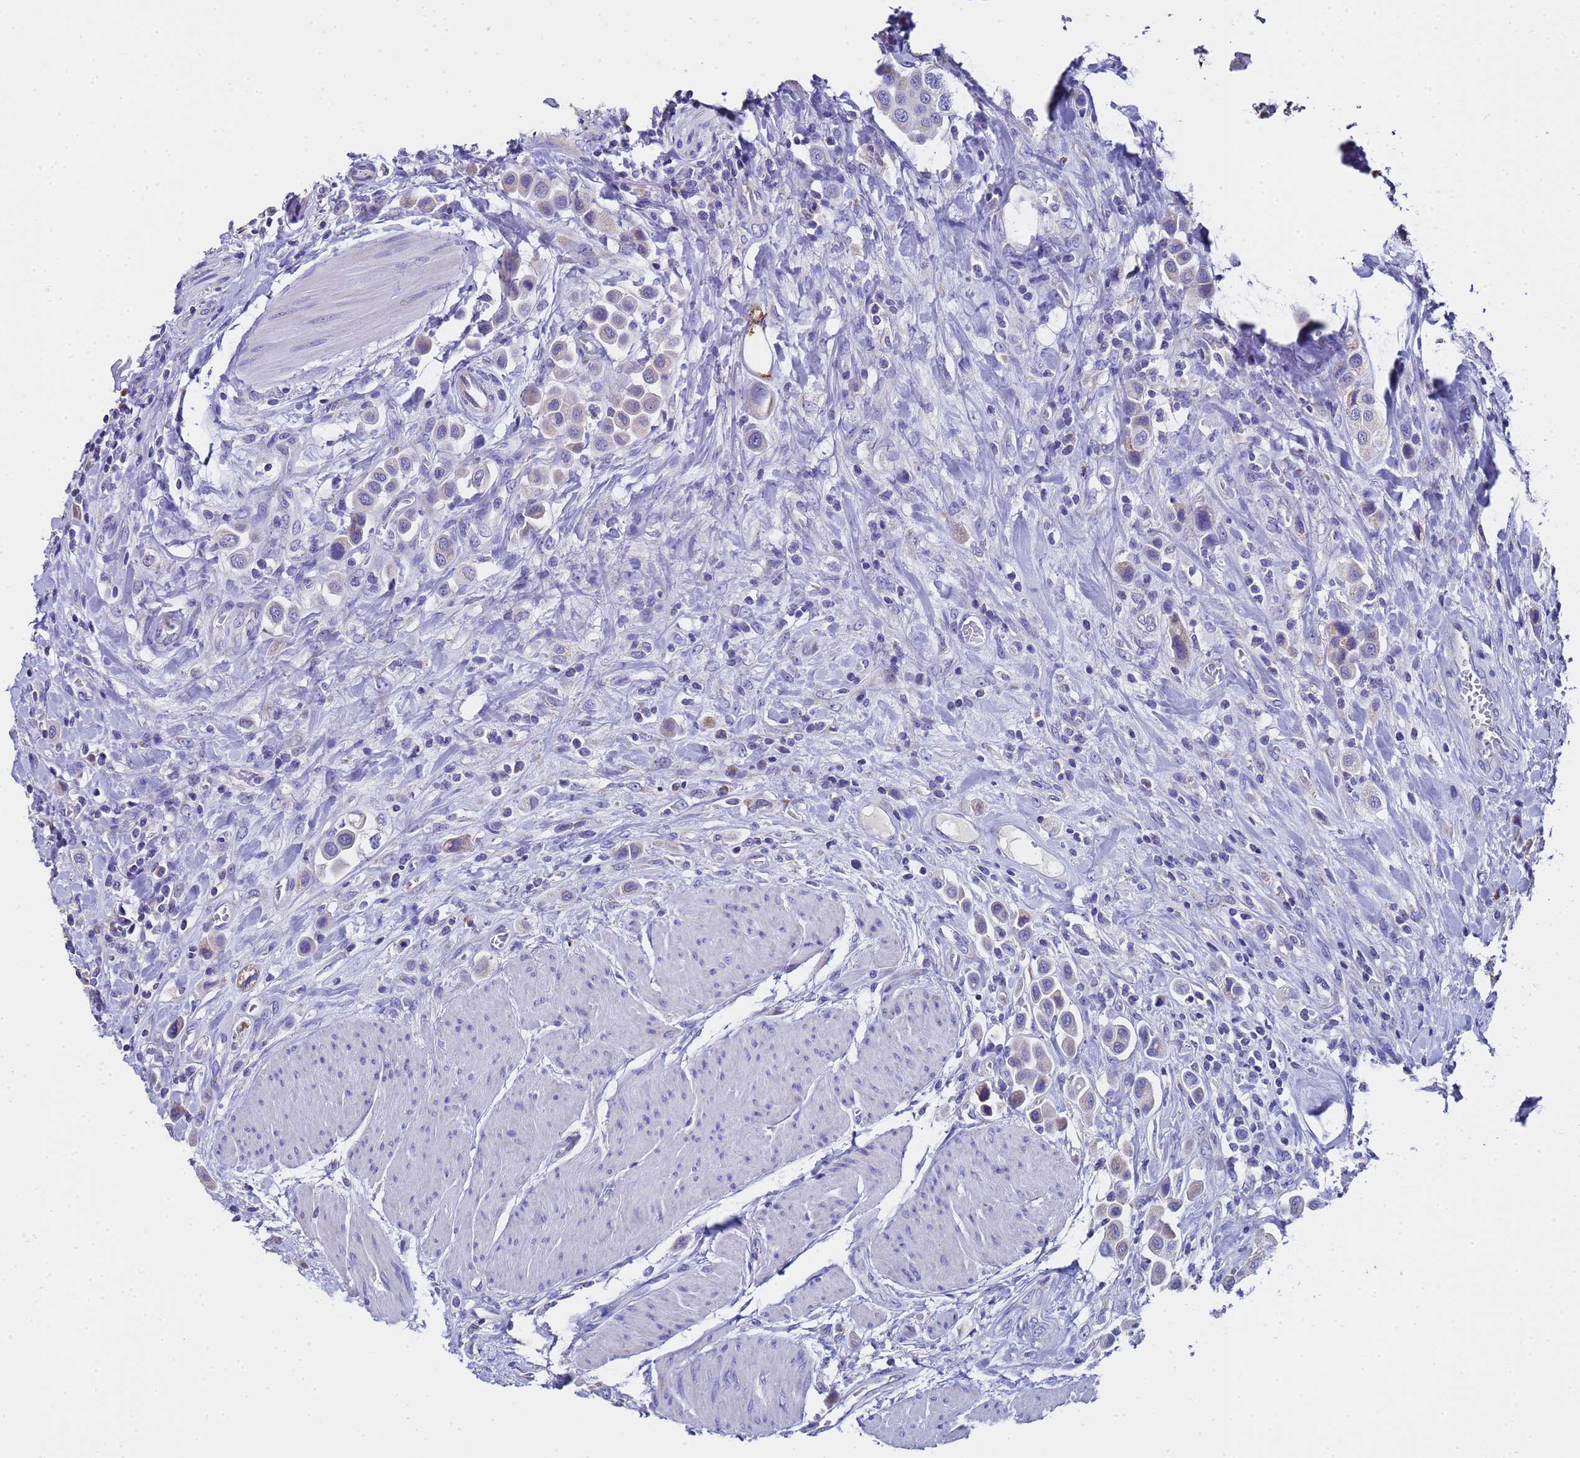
{"staining": {"intensity": "negative", "quantity": "none", "location": "none"}, "tissue": "urothelial cancer", "cell_type": "Tumor cells", "image_type": "cancer", "snomed": [{"axis": "morphology", "description": "Urothelial carcinoma, High grade"}, {"axis": "topography", "description": "Urinary bladder"}], "caption": "Tumor cells show no significant positivity in urothelial cancer. (IHC, brightfield microscopy, high magnification).", "gene": "MRPS12", "patient": {"sex": "male", "age": 50}}